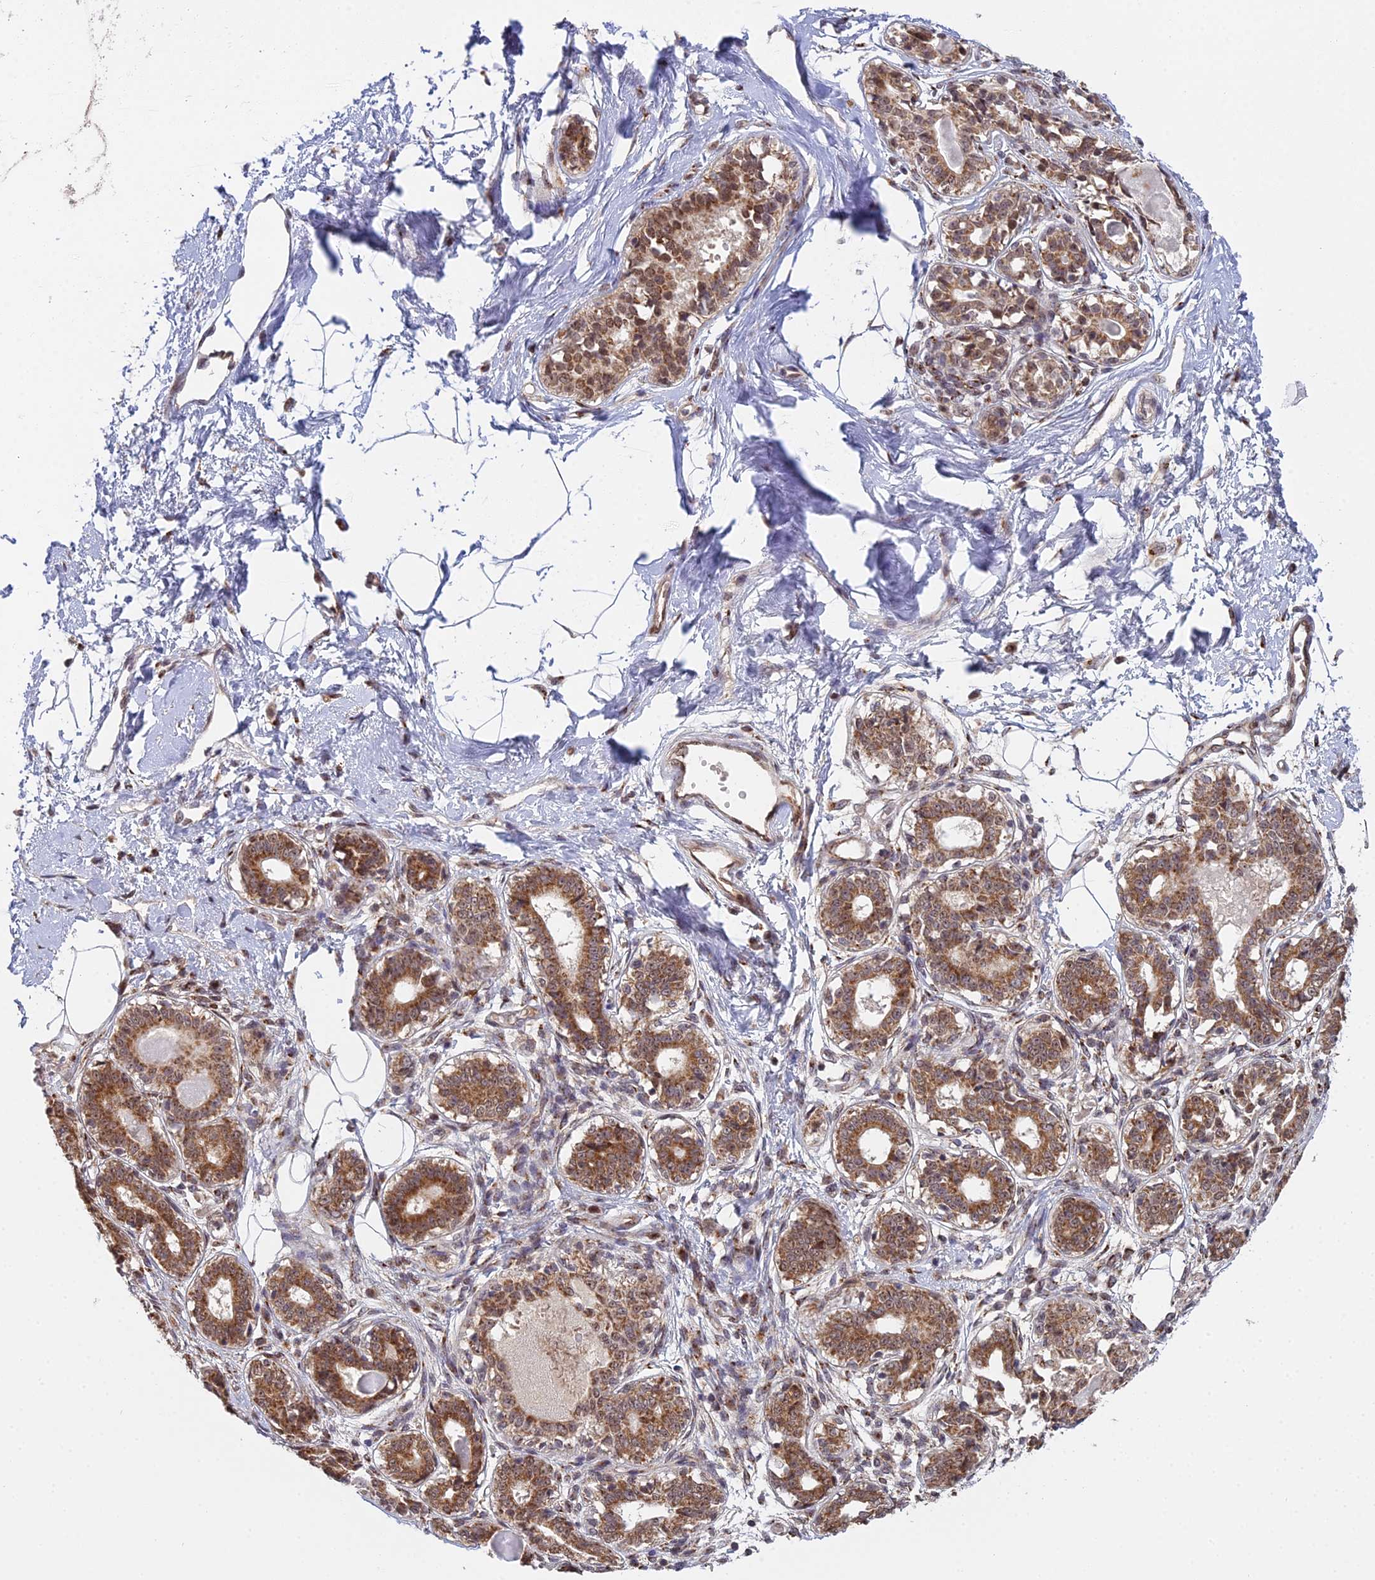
{"staining": {"intensity": "weak", "quantity": ">75%", "location": "cytoplasmic/membranous,nuclear"}, "tissue": "breast", "cell_type": "Adipocytes", "image_type": "normal", "snomed": [{"axis": "morphology", "description": "Normal tissue, NOS"}, {"axis": "topography", "description": "Breast"}], "caption": "Immunohistochemistry (DAB) staining of benign breast reveals weak cytoplasmic/membranous,nuclear protein staining in about >75% of adipocytes. (DAB (3,3'-diaminobenzidine) IHC, brown staining for protein, blue staining for nuclei).", "gene": "MEOX1", "patient": {"sex": "female", "age": 45}}